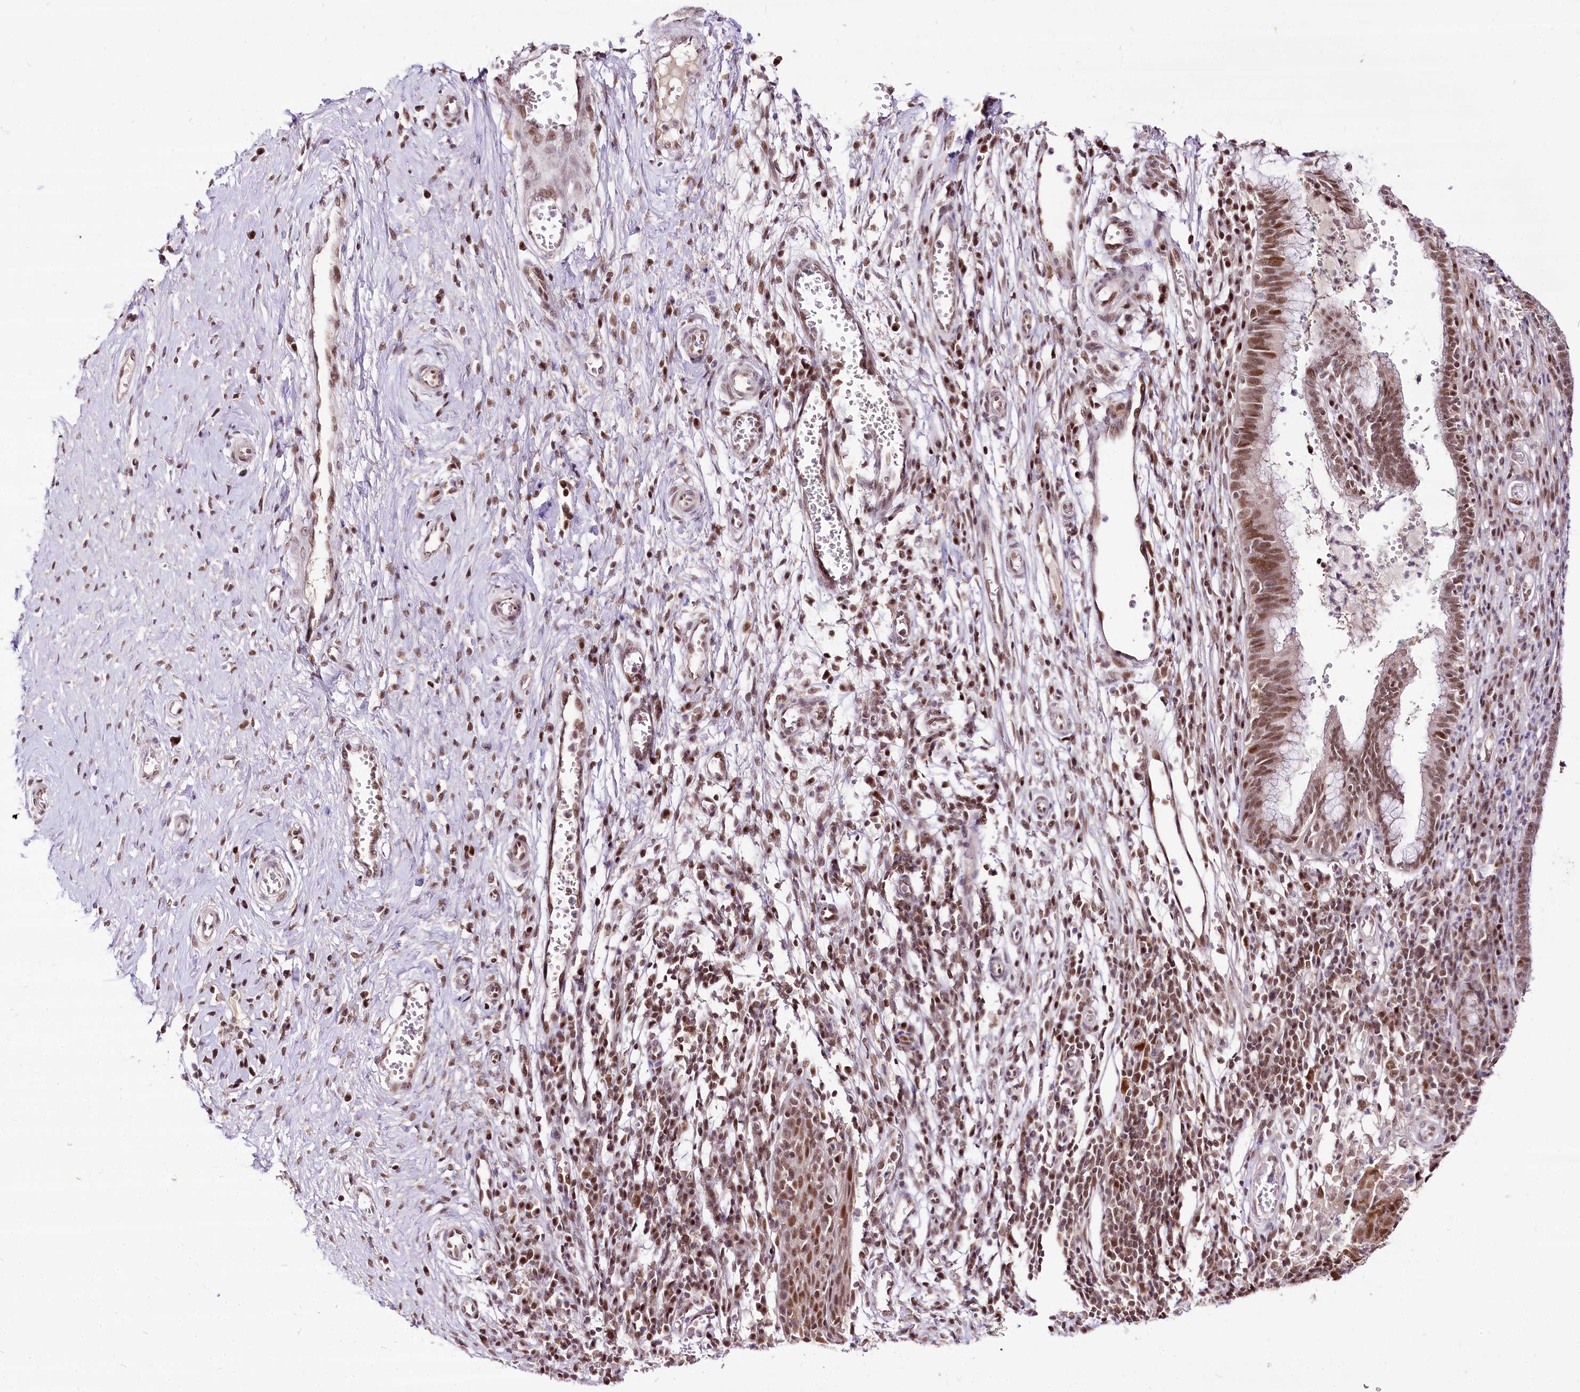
{"staining": {"intensity": "moderate", "quantity": ">75%", "location": "nuclear"}, "tissue": "cervix", "cell_type": "Glandular cells", "image_type": "normal", "snomed": [{"axis": "morphology", "description": "Normal tissue, NOS"}, {"axis": "morphology", "description": "Adenocarcinoma, NOS"}, {"axis": "topography", "description": "Cervix"}], "caption": "IHC (DAB (3,3'-diaminobenzidine)) staining of unremarkable cervix demonstrates moderate nuclear protein expression in approximately >75% of glandular cells.", "gene": "POLA2", "patient": {"sex": "female", "age": 29}}